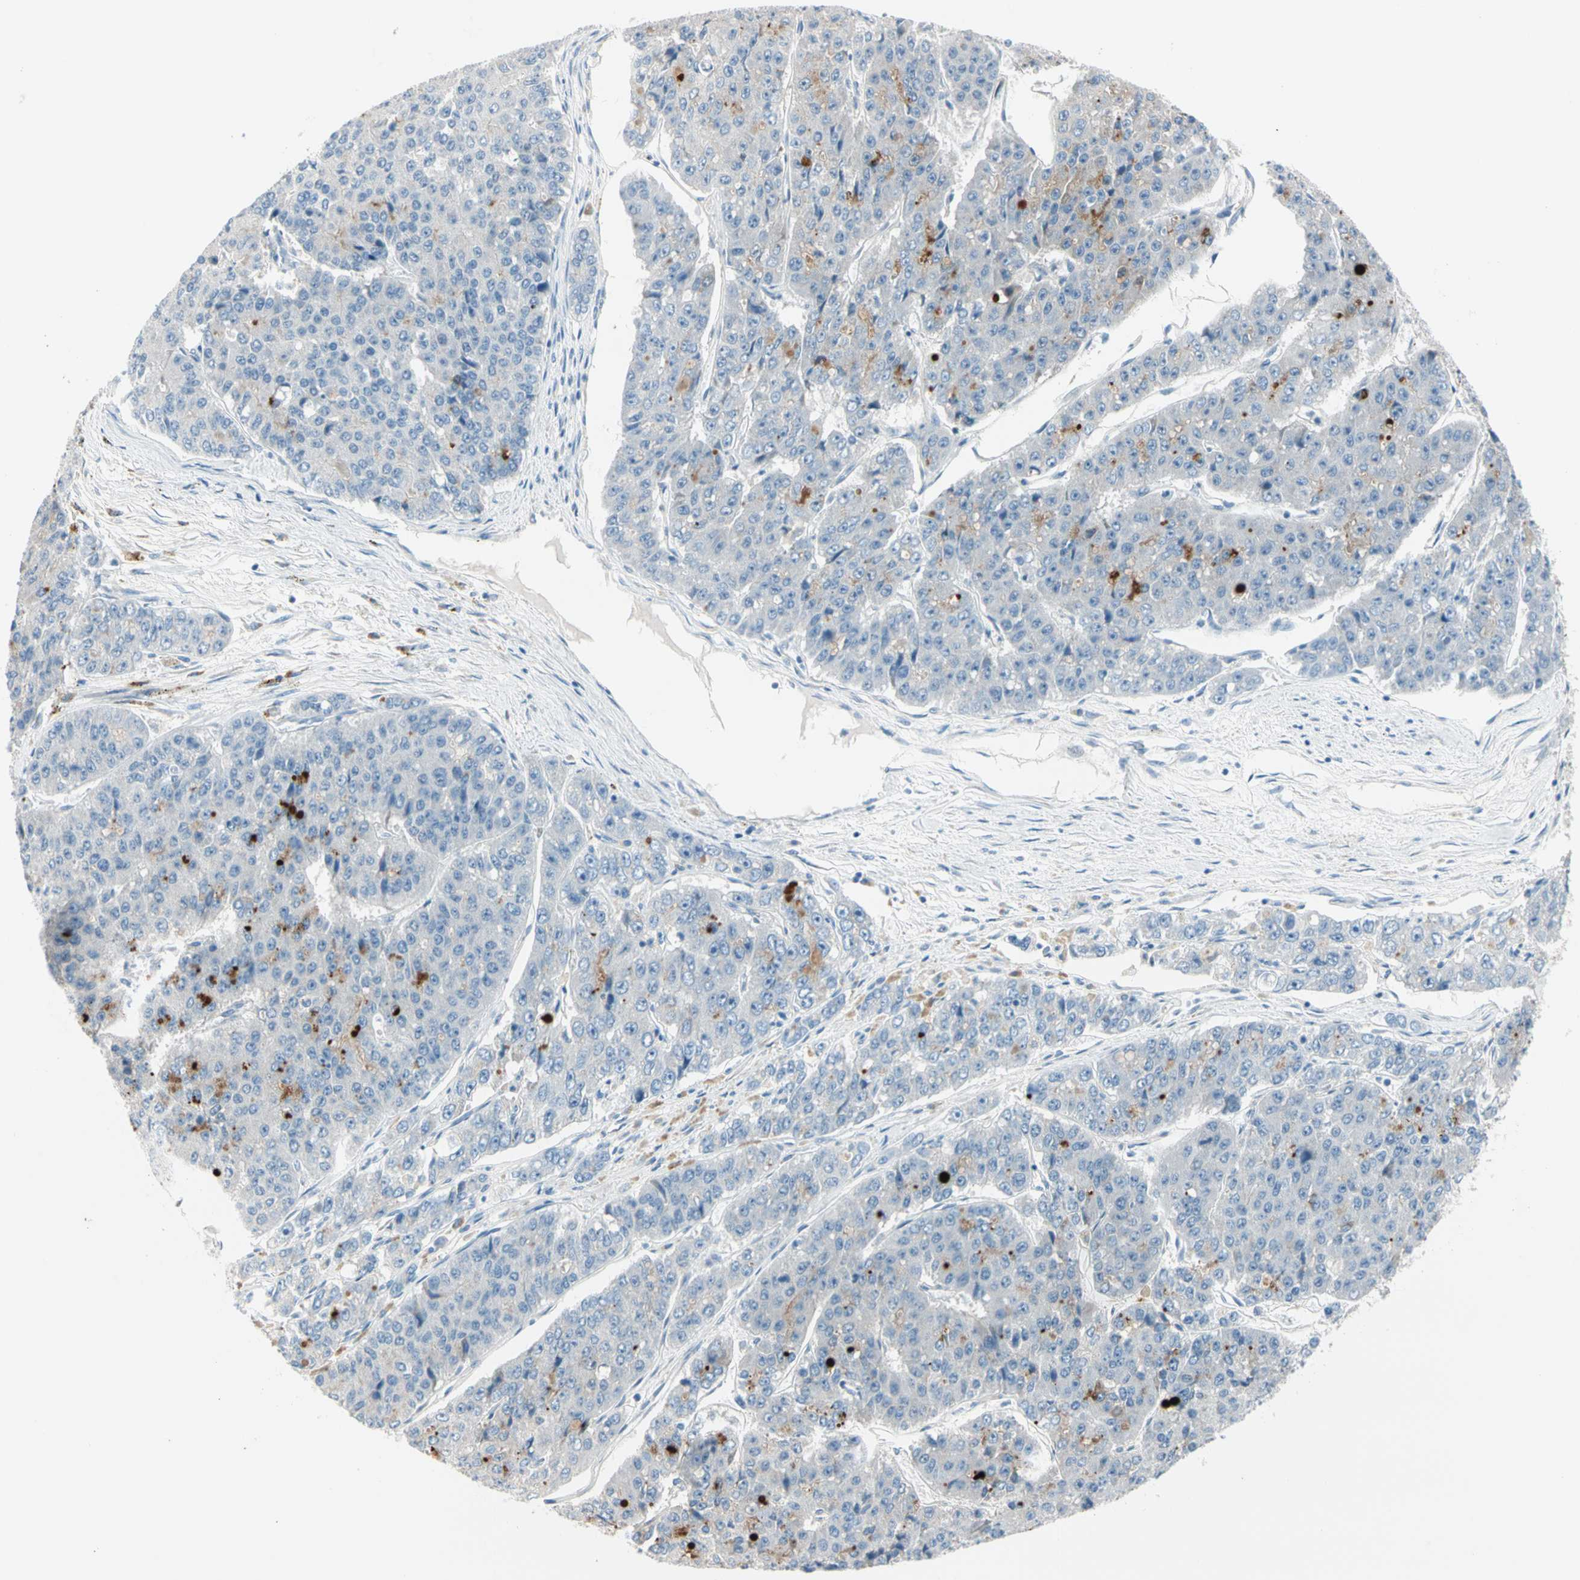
{"staining": {"intensity": "moderate", "quantity": "<25%", "location": "cytoplasmic/membranous"}, "tissue": "pancreatic cancer", "cell_type": "Tumor cells", "image_type": "cancer", "snomed": [{"axis": "morphology", "description": "Adenocarcinoma, NOS"}, {"axis": "topography", "description": "Pancreas"}], "caption": "Pancreatic cancer tissue displays moderate cytoplasmic/membranous expression in approximately <25% of tumor cells", "gene": "SERPIND1", "patient": {"sex": "male", "age": 50}}